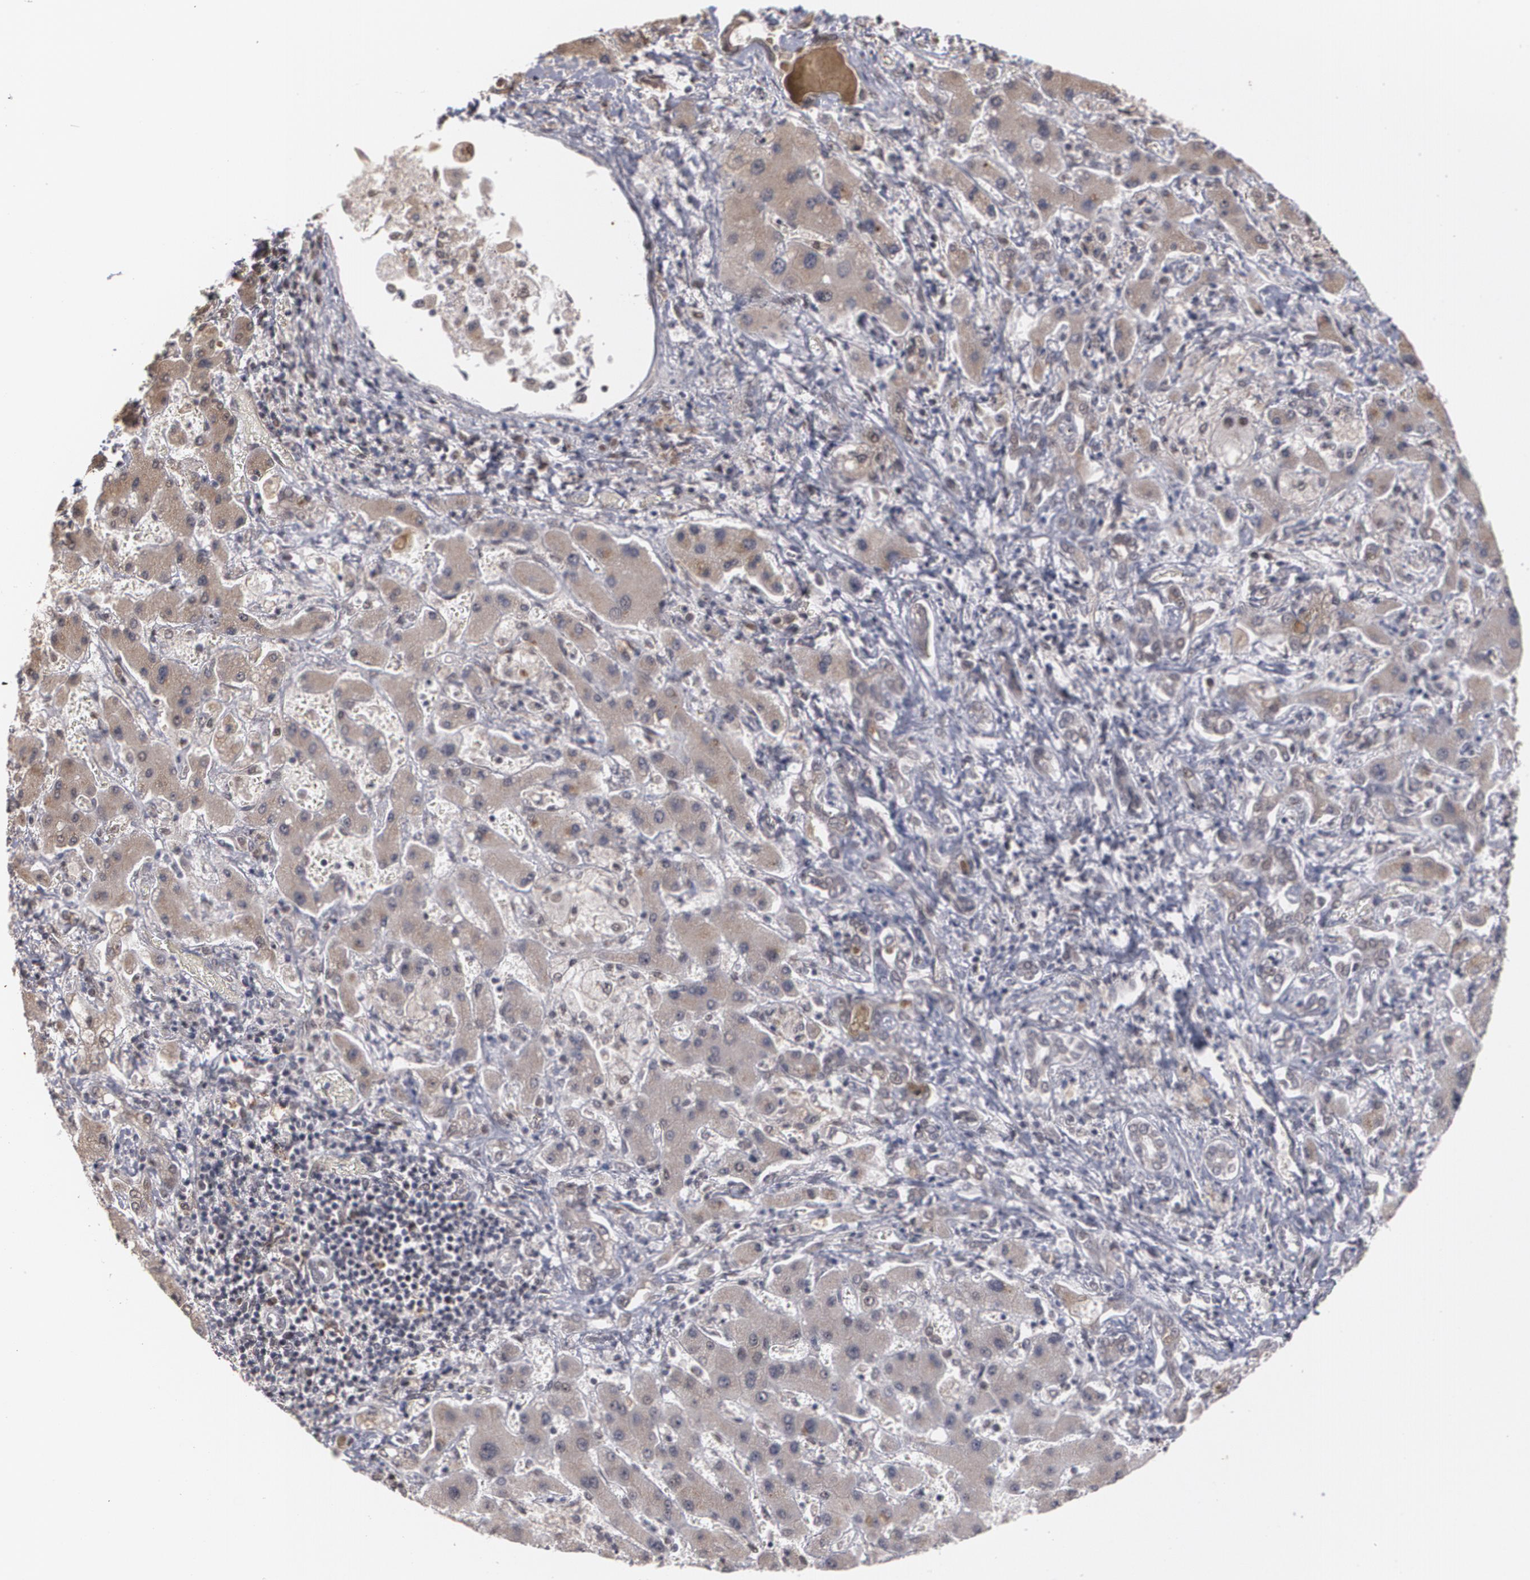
{"staining": {"intensity": "weak", "quantity": ">75%", "location": "cytoplasmic/membranous"}, "tissue": "liver cancer", "cell_type": "Tumor cells", "image_type": "cancer", "snomed": [{"axis": "morphology", "description": "Cholangiocarcinoma"}, {"axis": "topography", "description": "Liver"}], "caption": "Weak cytoplasmic/membranous protein positivity is appreciated in about >75% of tumor cells in cholangiocarcinoma (liver).", "gene": "ZNF75A", "patient": {"sex": "male", "age": 50}}